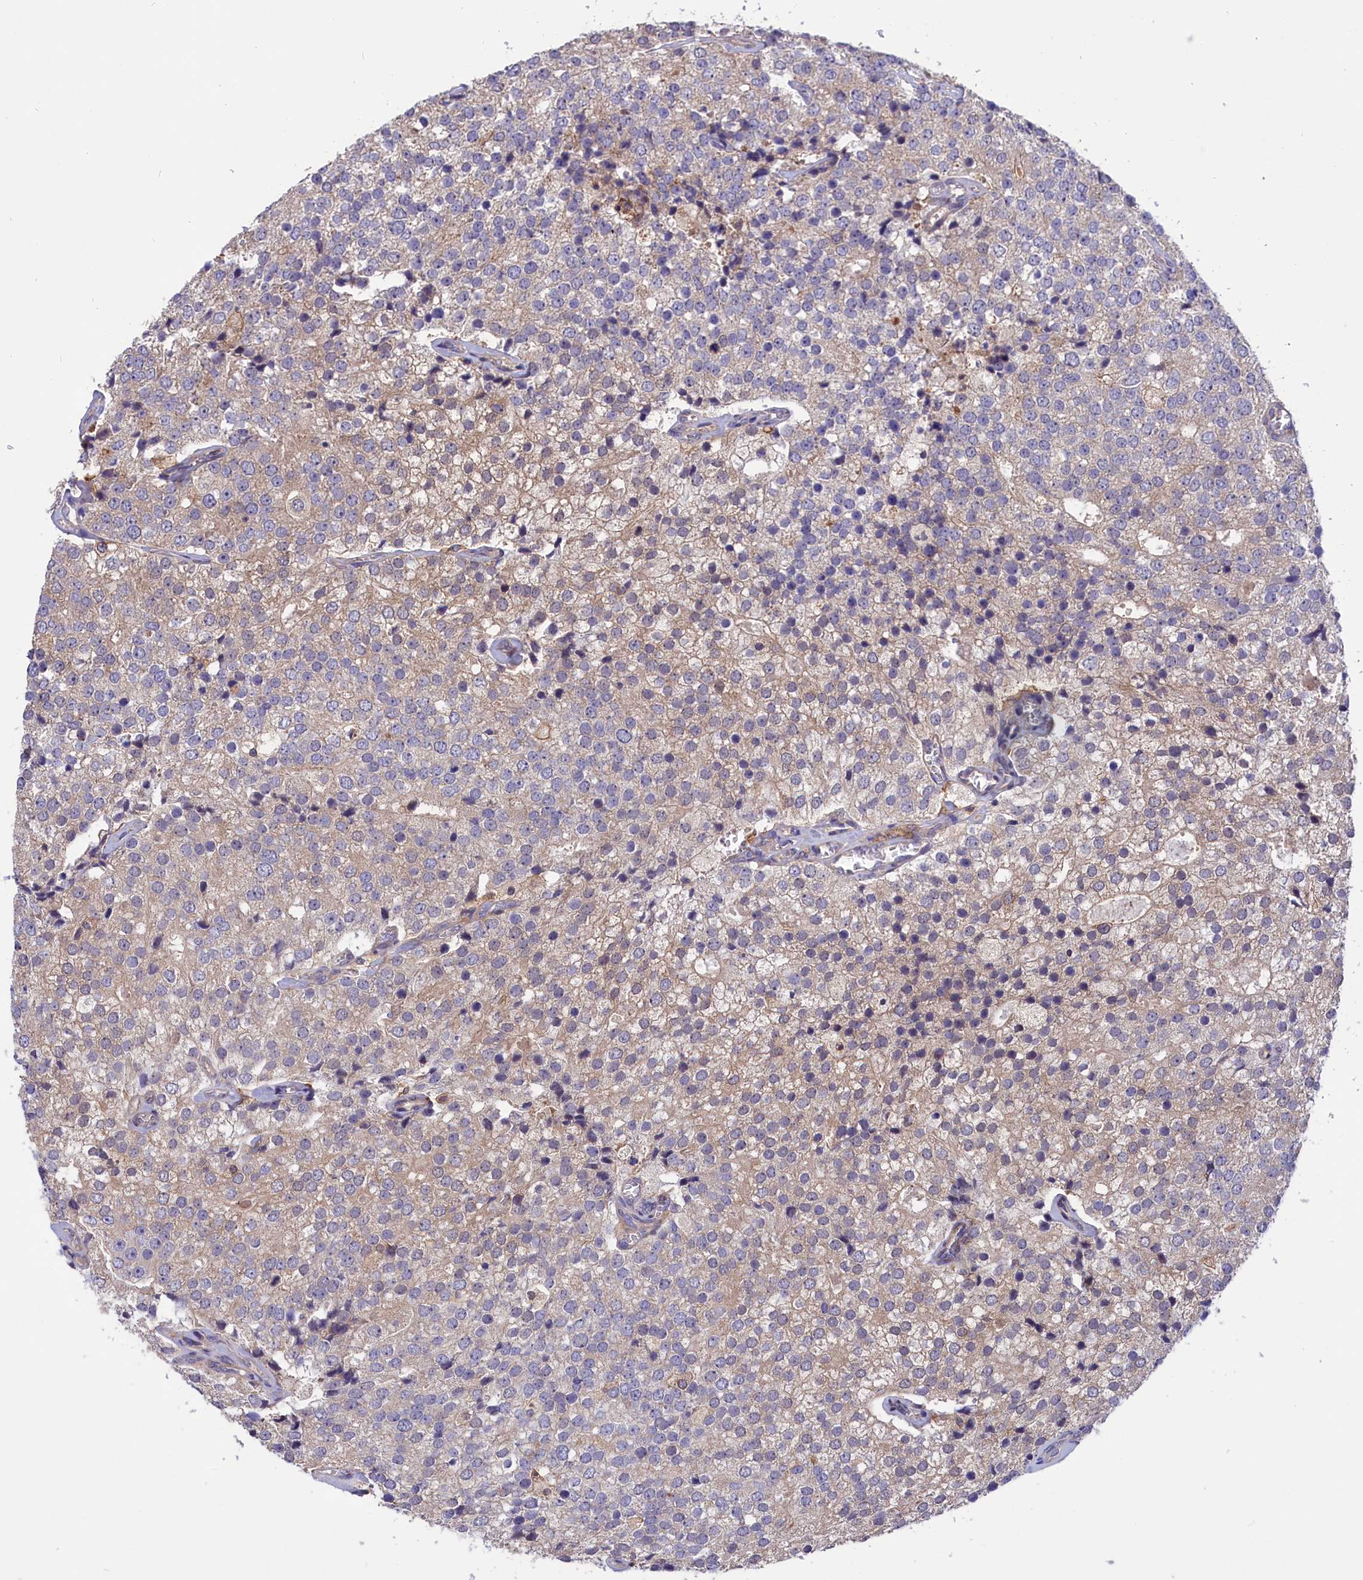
{"staining": {"intensity": "weak", "quantity": "25%-75%", "location": "cytoplasmic/membranous"}, "tissue": "prostate cancer", "cell_type": "Tumor cells", "image_type": "cancer", "snomed": [{"axis": "morphology", "description": "Adenocarcinoma, High grade"}, {"axis": "topography", "description": "Prostate"}], "caption": "This is an image of immunohistochemistry (IHC) staining of prostate cancer, which shows weak expression in the cytoplasmic/membranous of tumor cells.", "gene": "AMDHD2", "patient": {"sex": "male", "age": 49}}